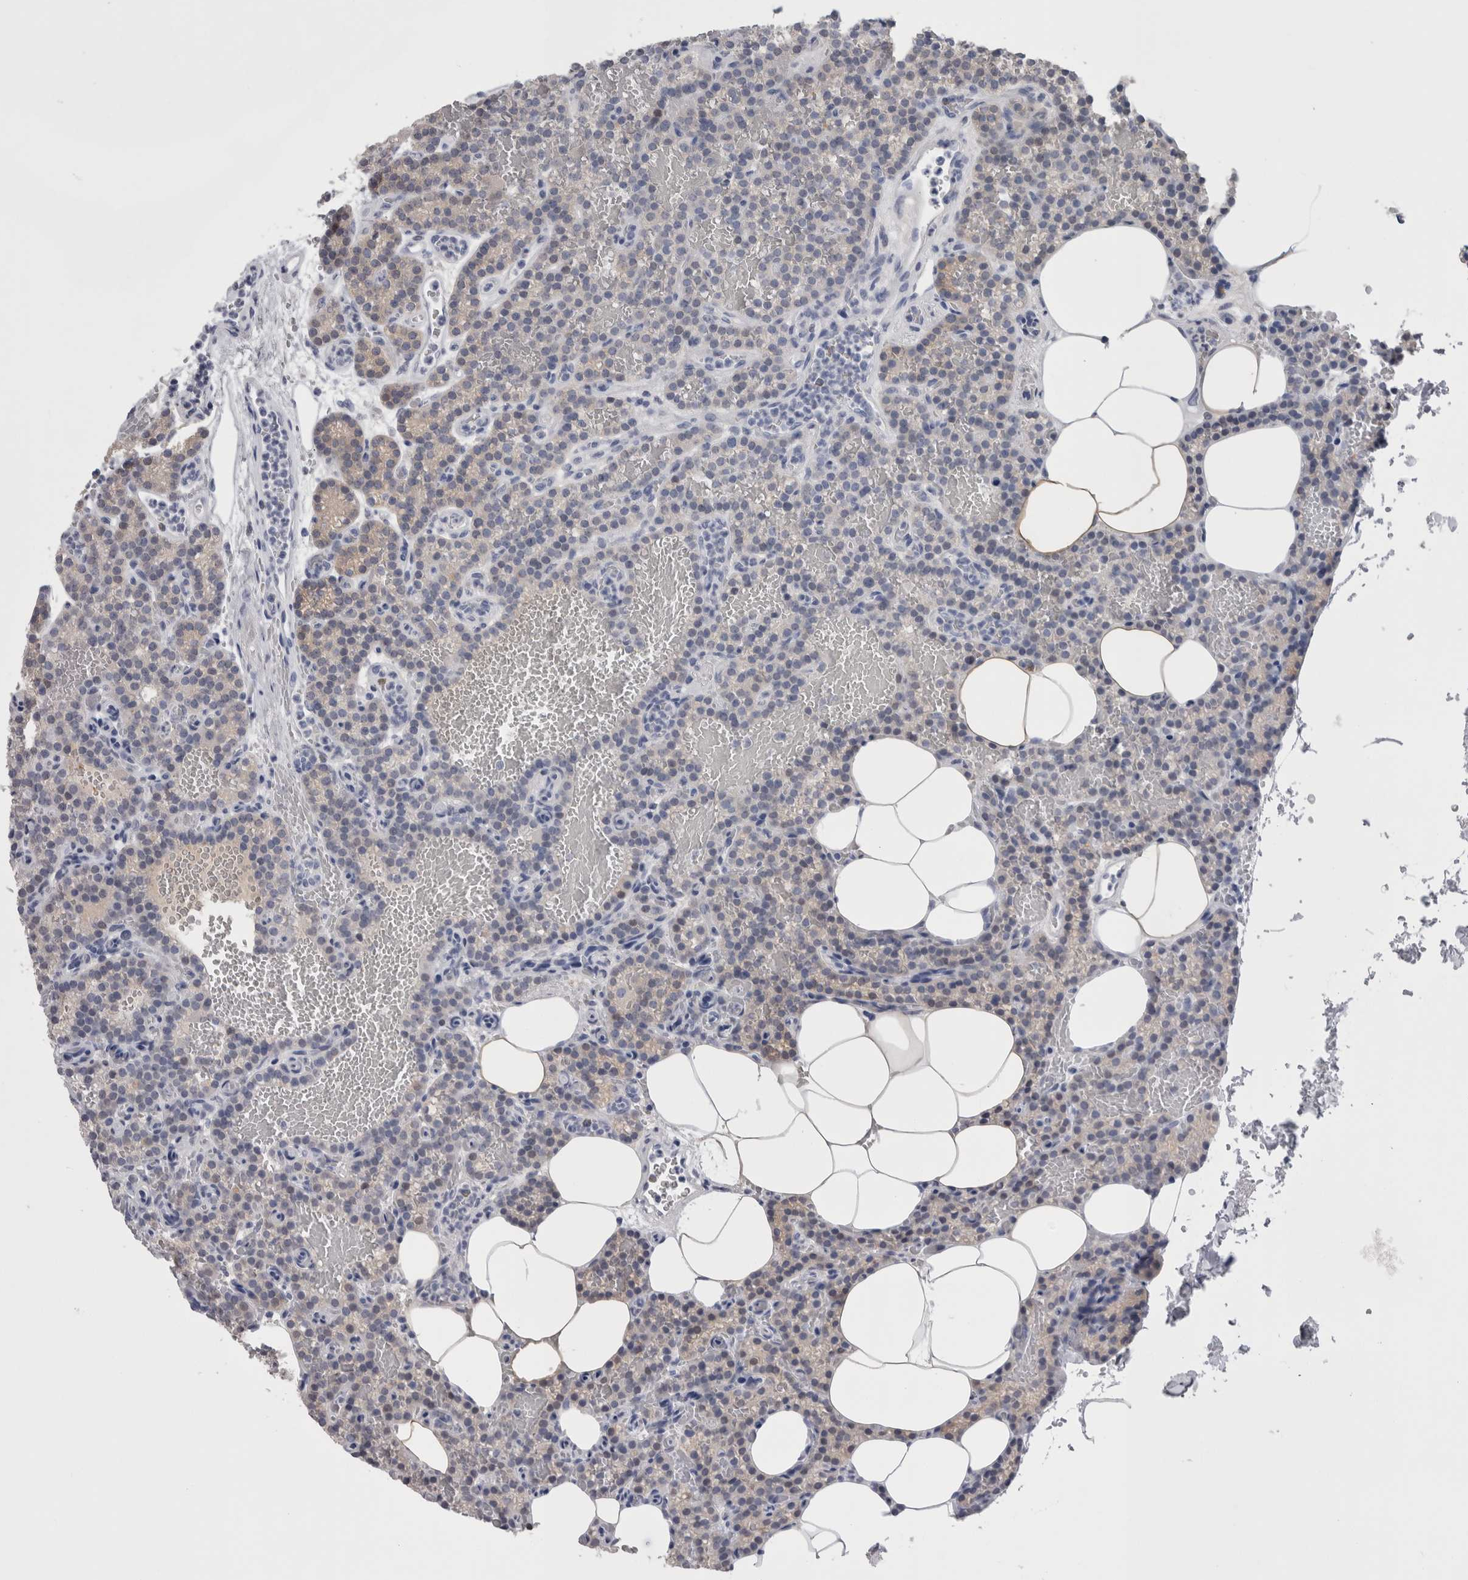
{"staining": {"intensity": "negative", "quantity": "none", "location": "none"}, "tissue": "parathyroid gland", "cell_type": "Glandular cells", "image_type": "normal", "snomed": [{"axis": "morphology", "description": "Normal tissue, NOS"}, {"axis": "topography", "description": "Parathyroid gland"}], "caption": "Parathyroid gland was stained to show a protein in brown. There is no significant positivity in glandular cells. (DAB IHC, high magnification).", "gene": "CA8", "patient": {"sex": "male", "age": 58}}